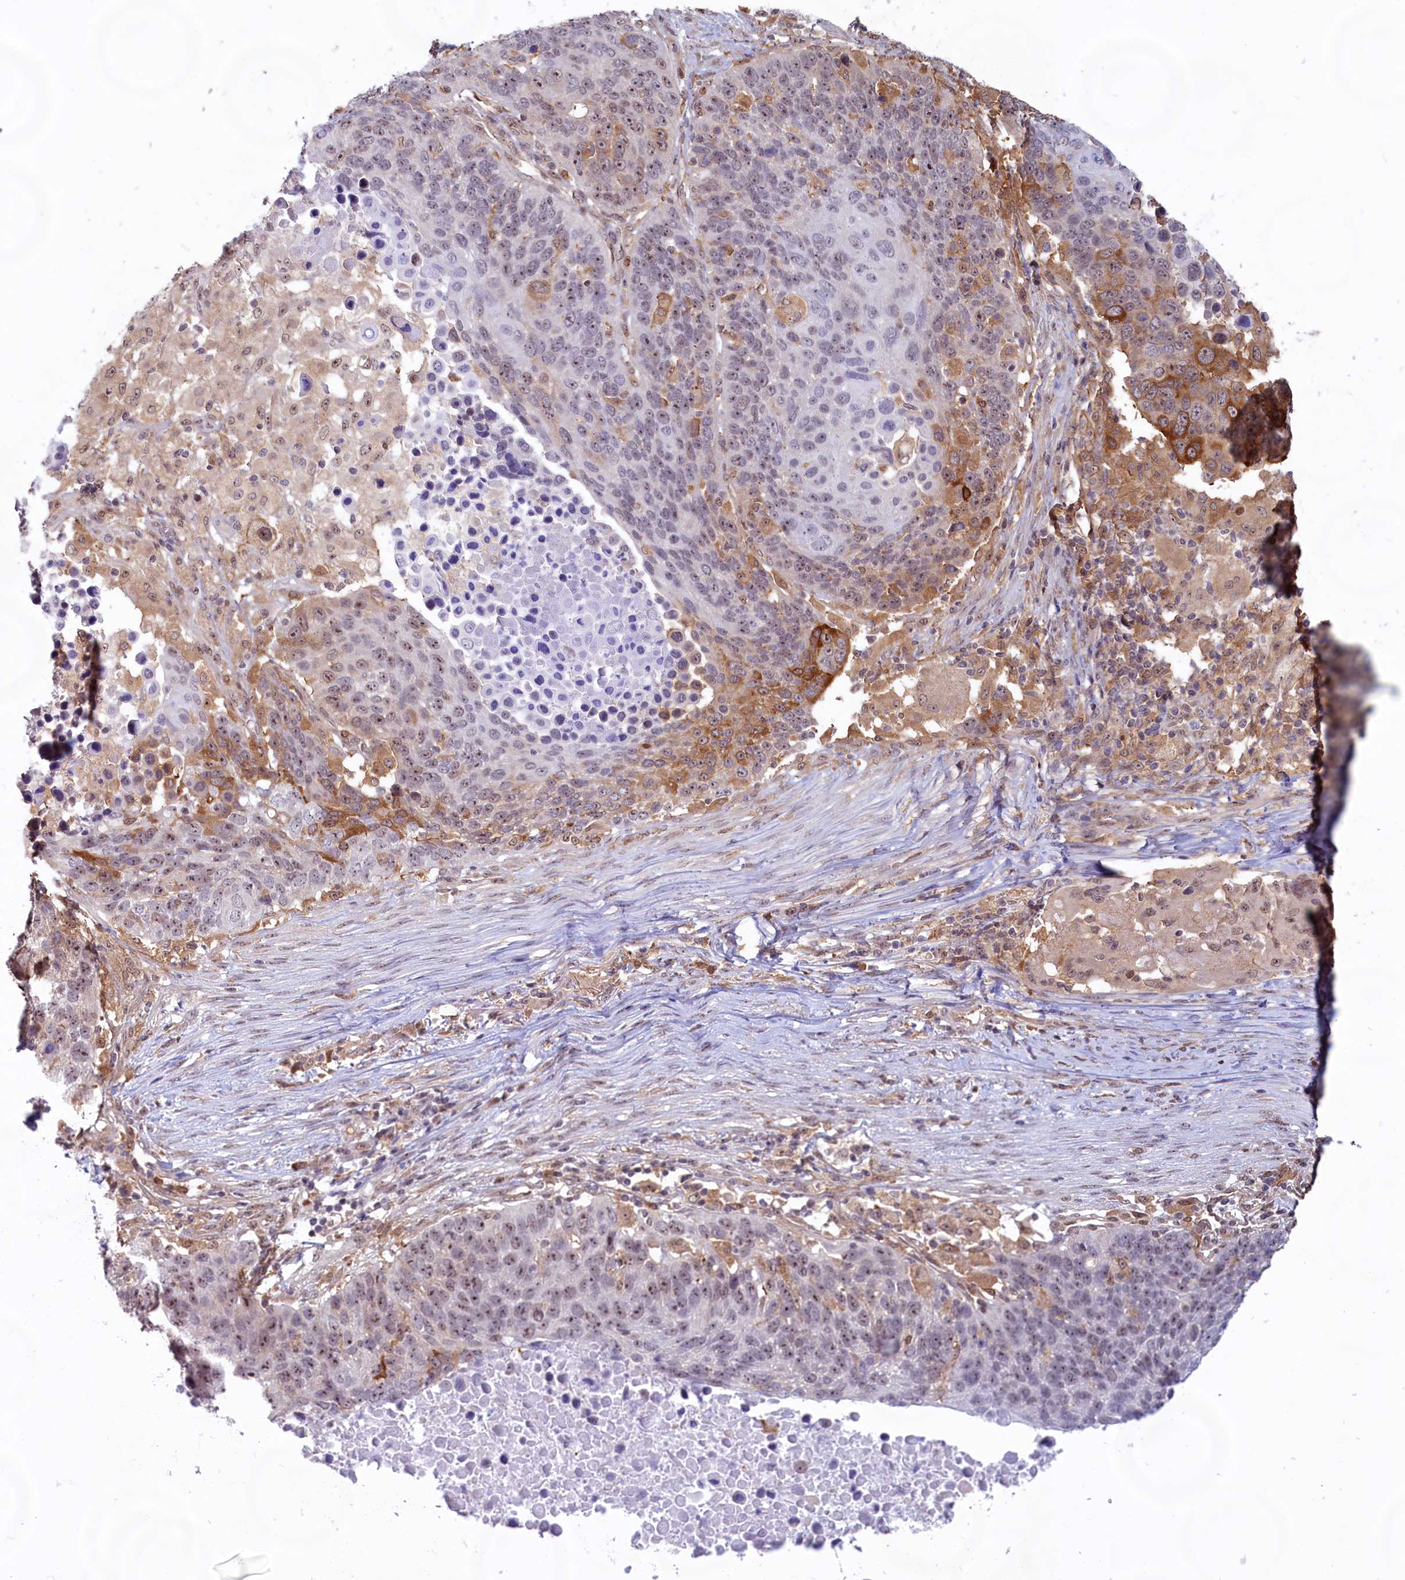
{"staining": {"intensity": "moderate", "quantity": "25%-75%", "location": "cytoplasmic/membranous,nuclear"}, "tissue": "lung cancer", "cell_type": "Tumor cells", "image_type": "cancer", "snomed": [{"axis": "morphology", "description": "Normal tissue, NOS"}, {"axis": "morphology", "description": "Squamous cell carcinoma, NOS"}, {"axis": "topography", "description": "Lymph node"}, {"axis": "topography", "description": "Lung"}], "caption": "Tumor cells reveal moderate cytoplasmic/membranous and nuclear staining in approximately 25%-75% of cells in squamous cell carcinoma (lung). The staining is performed using DAB (3,3'-diaminobenzidine) brown chromogen to label protein expression. The nuclei are counter-stained blue using hematoxylin.", "gene": "C1D", "patient": {"sex": "male", "age": 66}}